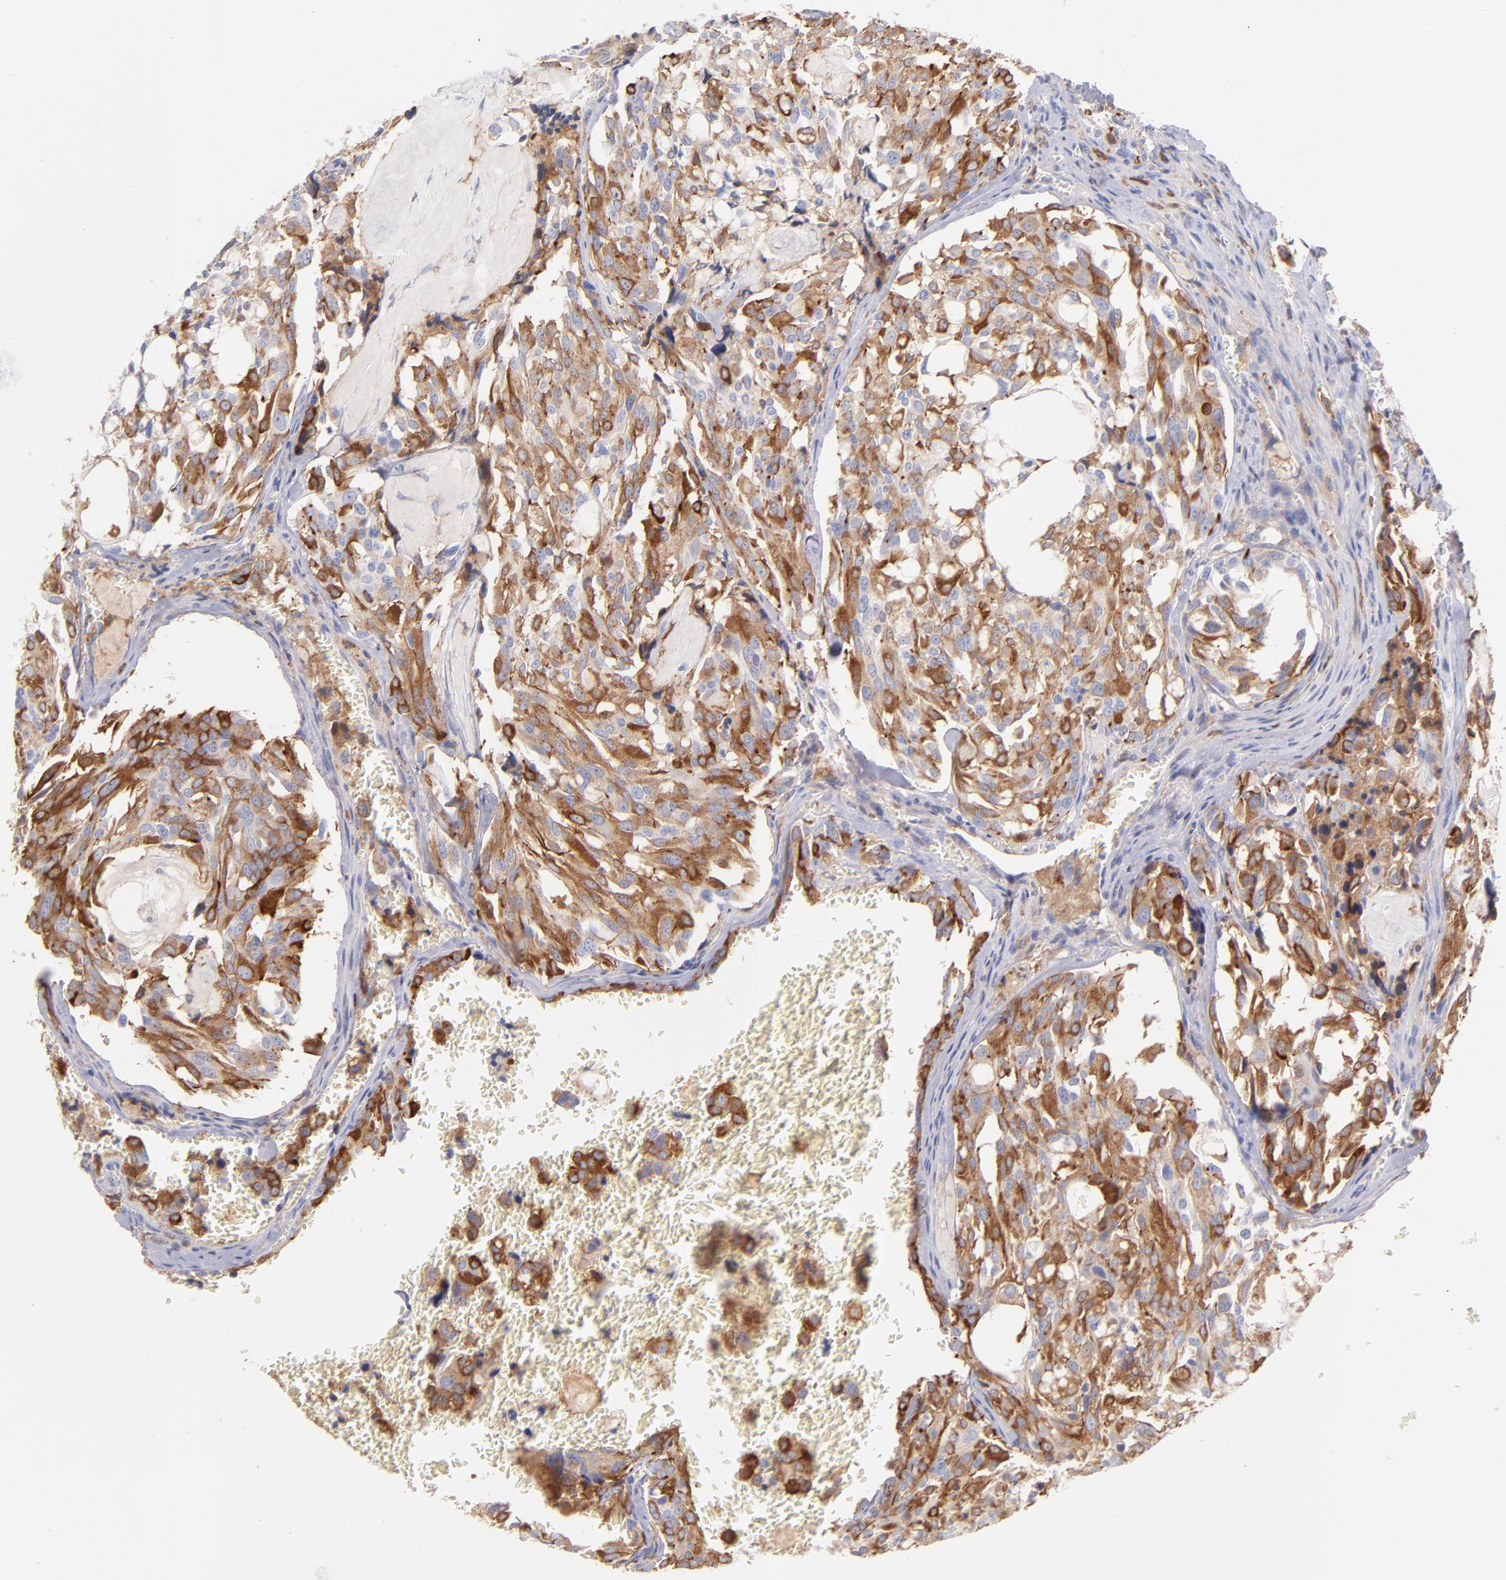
{"staining": {"intensity": "moderate", "quantity": ">75%", "location": "cytoplasmic/membranous"}, "tissue": "thyroid cancer", "cell_type": "Tumor cells", "image_type": "cancer", "snomed": [{"axis": "morphology", "description": "Carcinoma, NOS"}, {"axis": "morphology", "description": "Carcinoid, malignant, NOS"}, {"axis": "topography", "description": "Thyroid gland"}], "caption": "Carcinoma (thyroid) was stained to show a protein in brown. There is medium levels of moderate cytoplasmic/membranous staining in about >75% of tumor cells.", "gene": "PRKCA", "patient": {"sex": "male", "age": 33}}